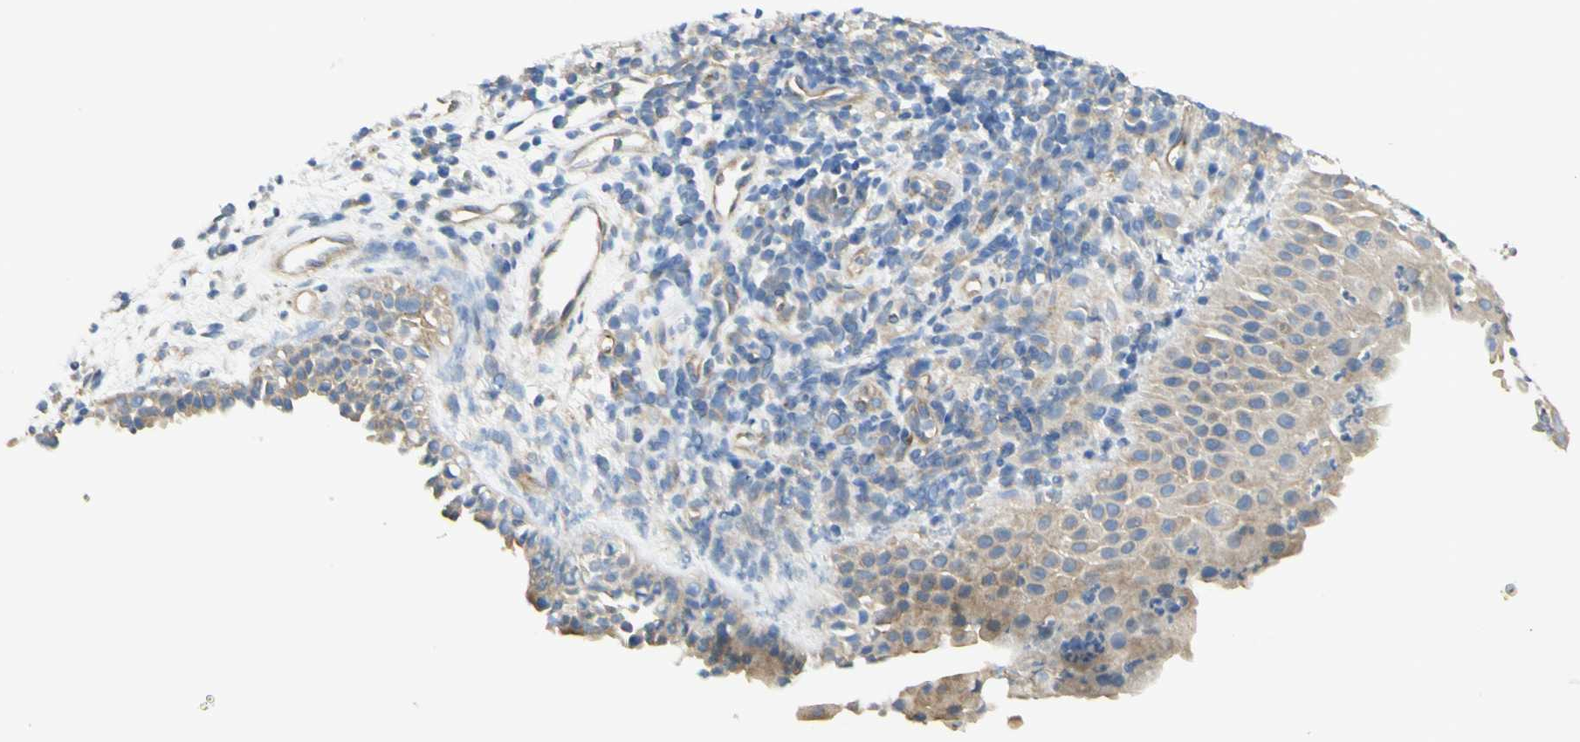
{"staining": {"intensity": "weak", "quantity": ">75%", "location": "cytoplasmic/membranous"}, "tissue": "nasopharynx", "cell_type": "Respiratory epithelial cells", "image_type": "normal", "snomed": [{"axis": "morphology", "description": "Normal tissue, NOS"}, {"axis": "topography", "description": "Nasopharynx"}], "caption": "Protein expression by IHC reveals weak cytoplasmic/membranous positivity in approximately >75% of respiratory epithelial cells in normal nasopharynx.", "gene": "DYNC1H1", "patient": {"sex": "female", "age": 51}}